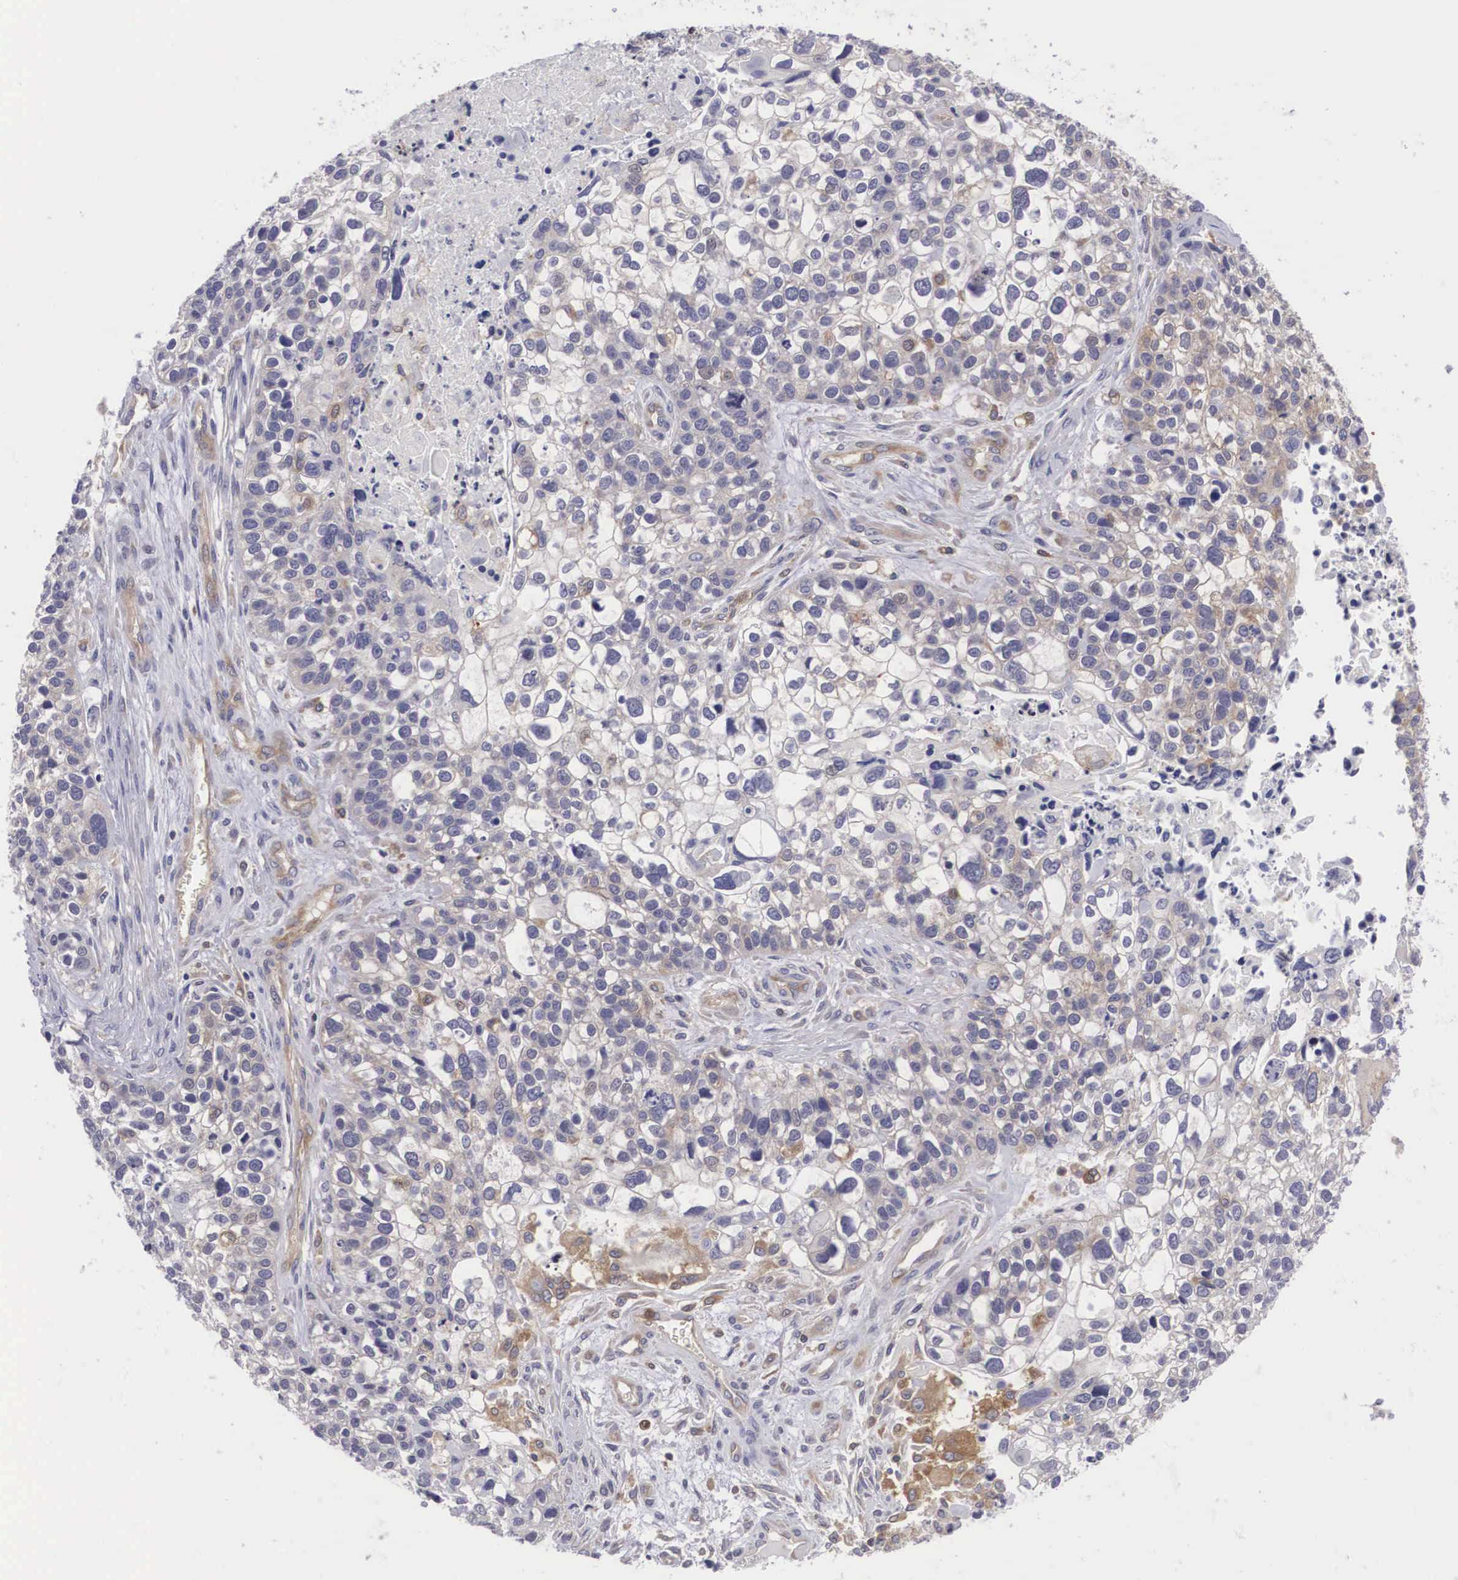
{"staining": {"intensity": "negative", "quantity": "none", "location": "none"}, "tissue": "lung cancer", "cell_type": "Tumor cells", "image_type": "cancer", "snomed": [{"axis": "morphology", "description": "Squamous cell carcinoma, NOS"}, {"axis": "topography", "description": "Lymph node"}, {"axis": "topography", "description": "Lung"}], "caption": "This is an immunohistochemistry histopathology image of lung squamous cell carcinoma. There is no staining in tumor cells.", "gene": "GRIPAP1", "patient": {"sex": "male", "age": 74}}